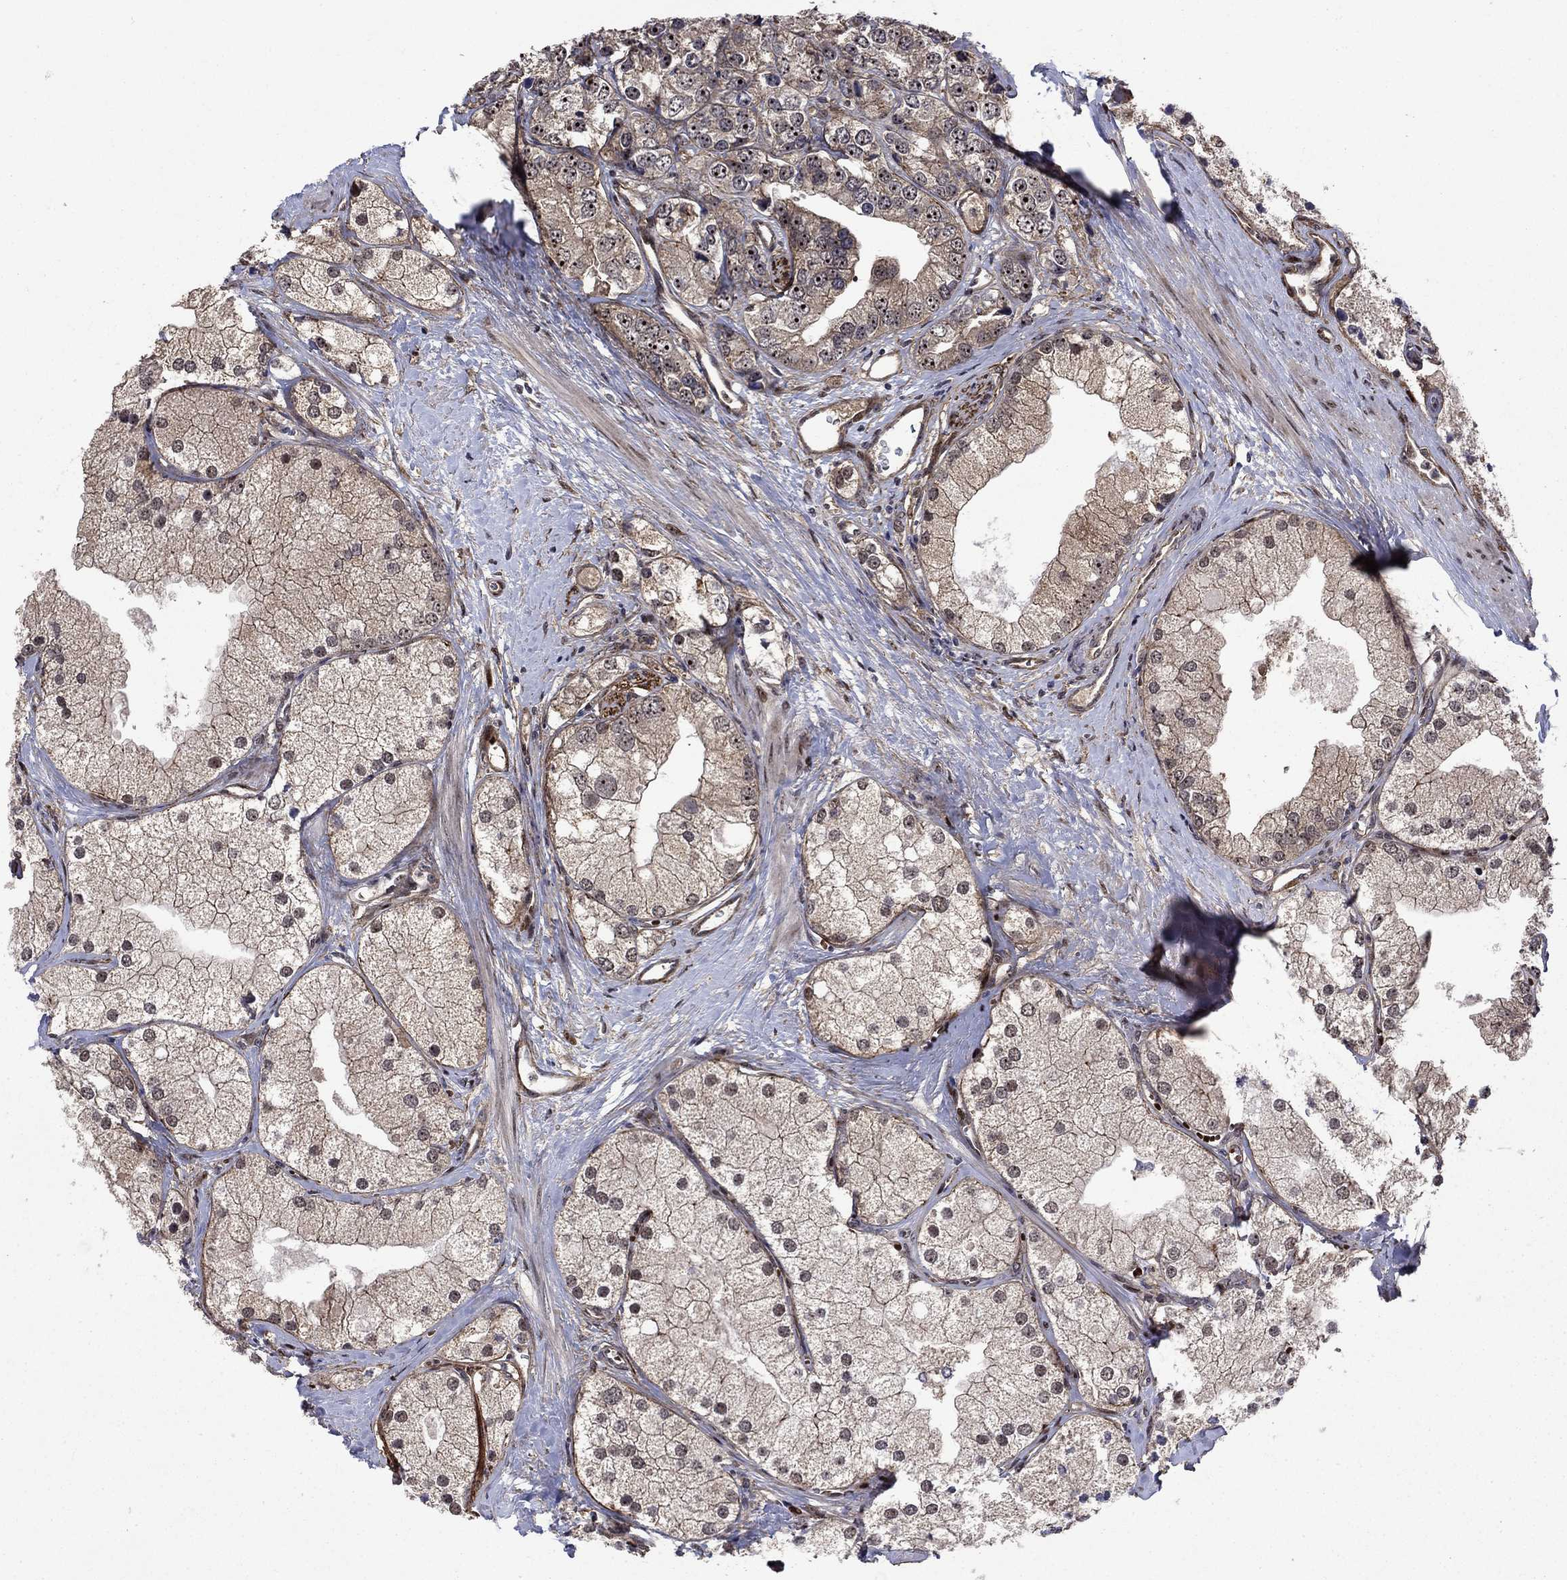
{"staining": {"intensity": "moderate", "quantity": "<25%", "location": "cytoplasmic/membranous,nuclear"}, "tissue": "prostate cancer", "cell_type": "Tumor cells", "image_type": "cancer", "snomed": [{"axis": "morphology", "description": "Adenocarcinoma, NOS"}, {"axis": "topography", "description": "Prostate and seminal vesicle, NOS"}, {"axis": "topography", "description": "Prostate"}], "caption": "Prostate adenocarcinoma tissue reveals moderate cytoplasmic/membranous and nuclear expression in approximately <25% of tumor cells, visualized by immunohistochemistry. Ihc stains the protein in brown and the nuclei are stained blue.", "gene": "AGTPBP1", "patient": {"sex": "male", "age": 79}}